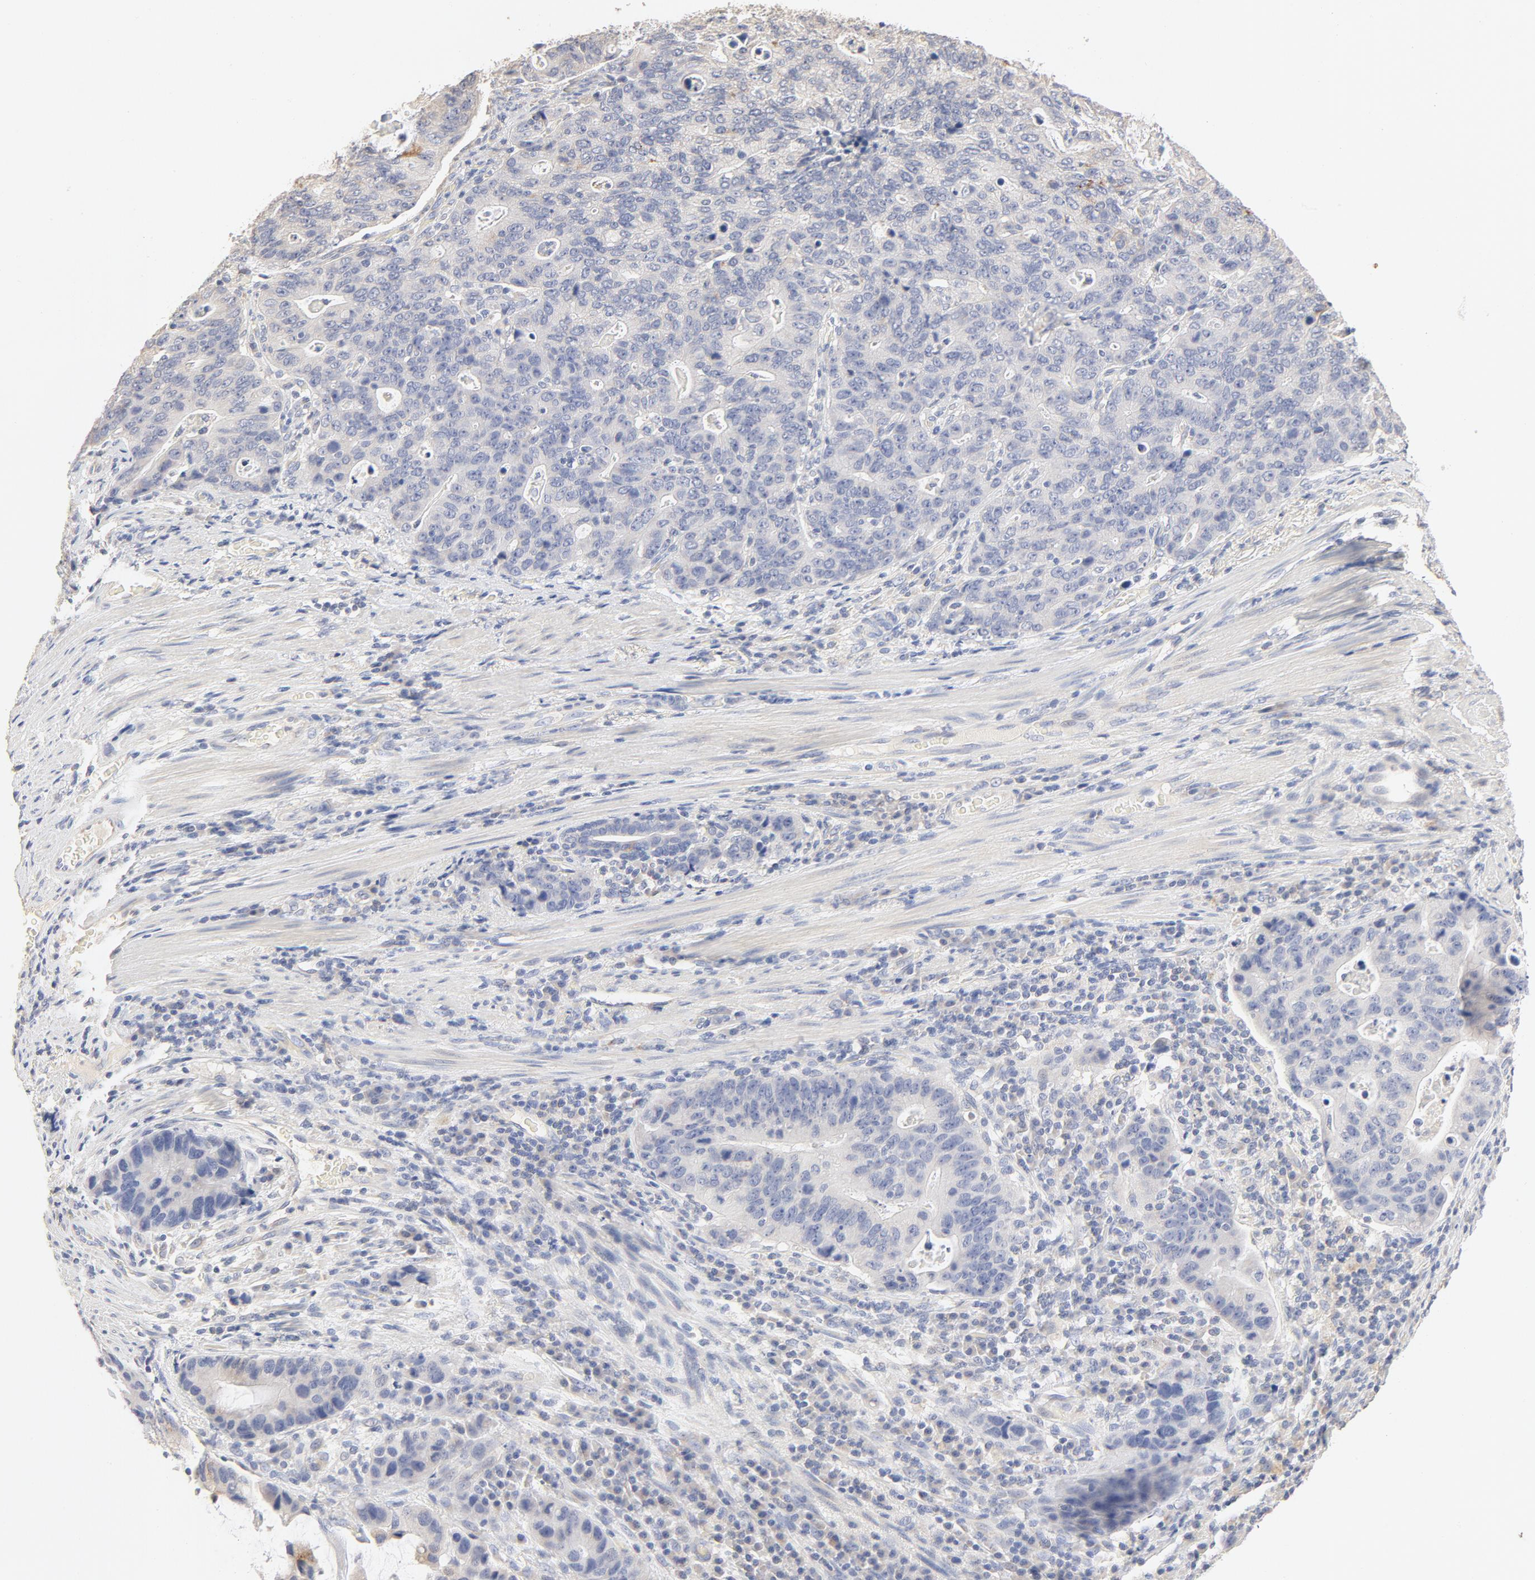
{"staining": {"intensity": "negative", "quantity": "none", "location": "none"}, "tissue": "stomach cancer", "cell_type": "Tumor cells", "image_type": "cancer", "snomed": [{"axis": "morphology", "description": "Adenocarcinoma, NOS"}, {"axis": "topography", "description": "Esophagus"}, {"axis": "topography", "description": "Stomach"}], "caption": "Human adenocarcinoma (stomach) stained for a protein using immunohistochemistry displays no staining in tumor cells.", "gene": "FCGBP", "patient": {"sex": "male", "age": 74}}